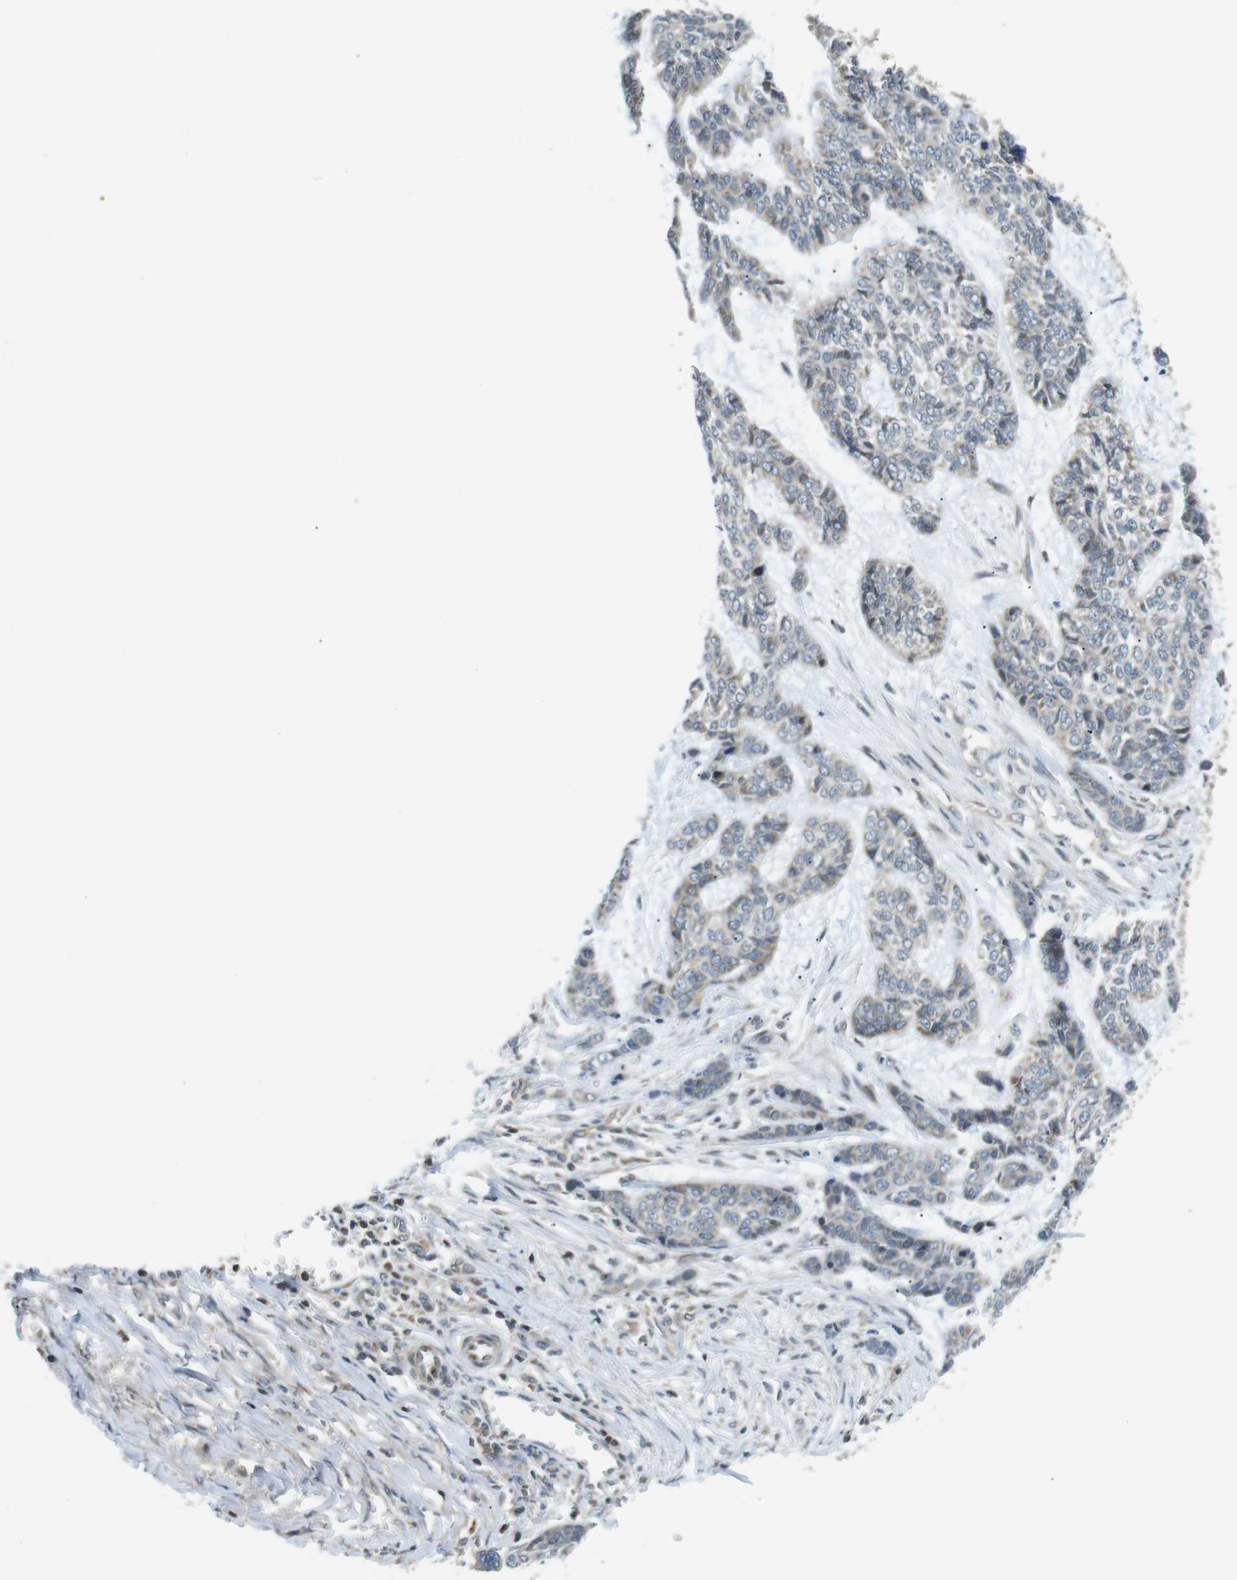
{"staining": {"intensity": "negative", "quantity": "none", "location": "none"}, "tissue": "skin cancer", "cell_type": "Tumor cells", "image_type": "cancer", "snomed": [{"axis": "morphology", "description": "Basal cell carcinoma"}, {"axis": "topography", "description": "Skin"}], "caption": "Tumor cells show no significant staining in skin basal cell carcinoma.", "gene": "TMX4", "patient": {"sex": "female", "age": 64}}